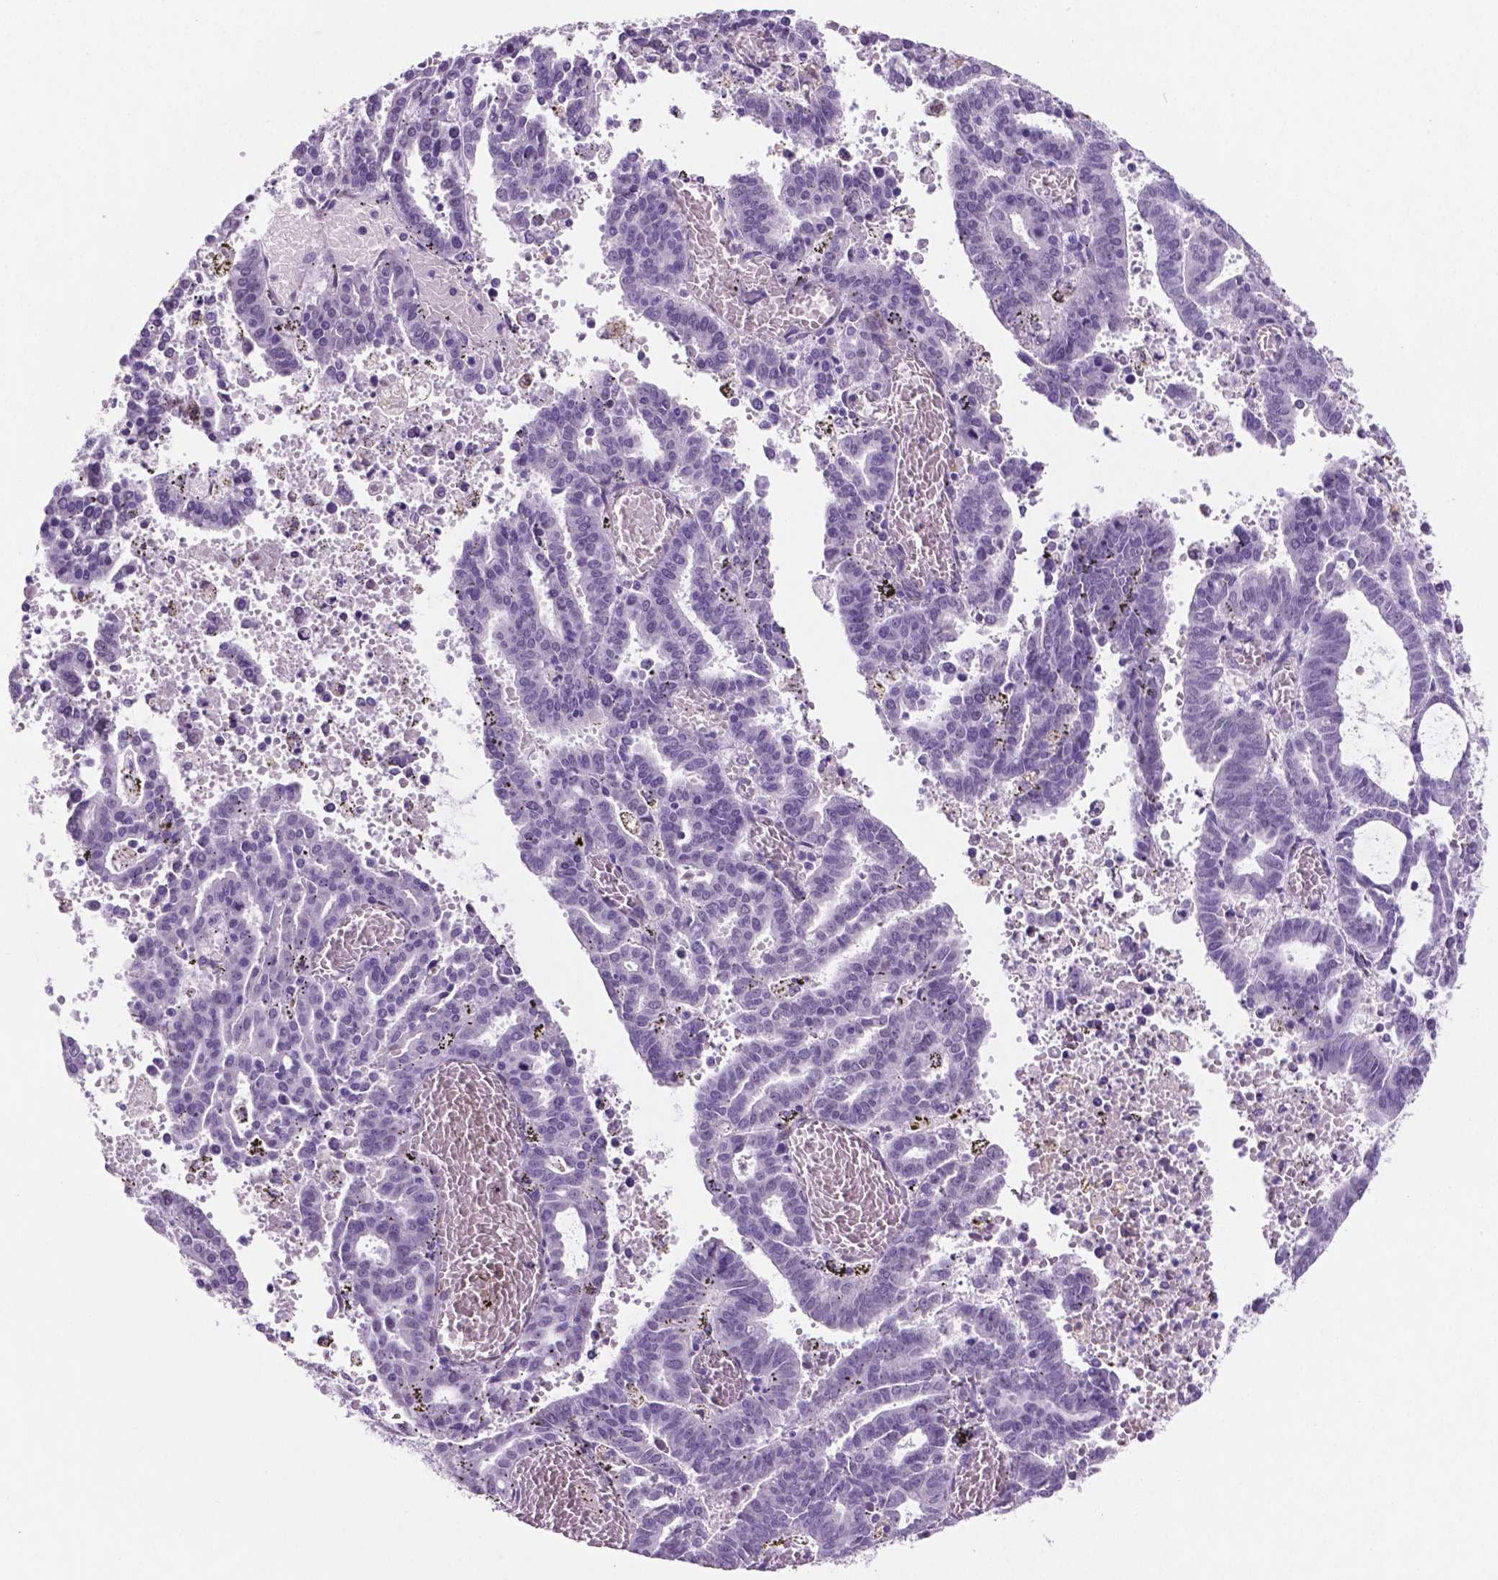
{"staining": {"intensity": "negative", "quantity": "none", "location": "none"}, "tissue": "endometrial cancer", "cell_type": "Tumor cells", "image_type": "cancer", "snomed": [{"axis": "morphology", "description": "Adenocarcinoma, NOS"}, {"axis": "topography", "description": "Uterus"}], "caption": "This histopathology image is of adenocarcinoma (endometrial) stained with immunohistochemistry to label a protein in brown with the nuclei are counter-stained blue. There is no staining in tumor cells.", "gene": "C18orf21", "patient": {"sex": "female", "age": 83}}